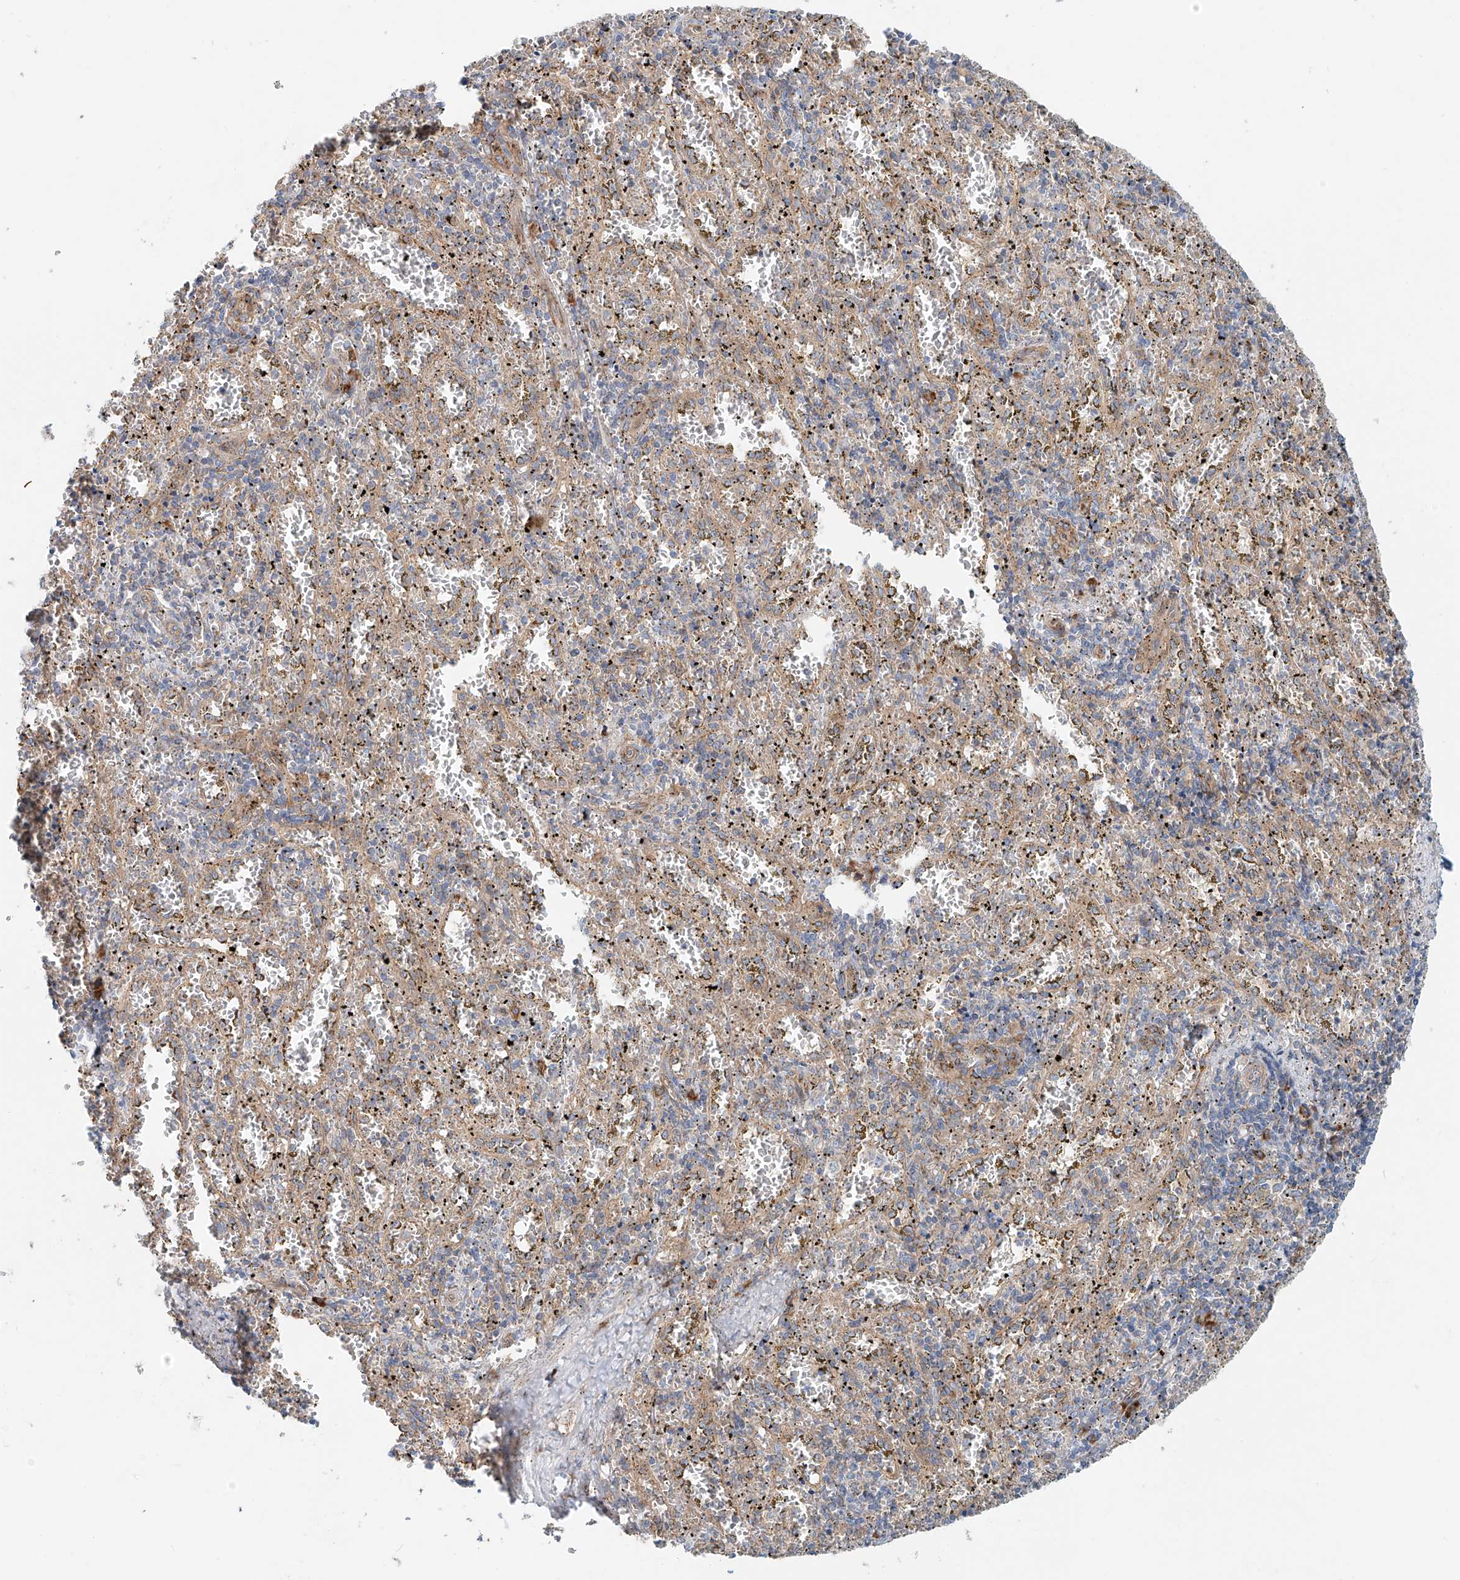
{"staining": {"intensity": "strong", "quantity": "<25%", "location": "cytoplasmic/membranous"}, "tissue": "spleen", "cell_type": "Cells in red pulp", "image_type": "normal", "snomed": [{"axis": "morphology", "description": "Normal tissue, NOS"}, {"axis": "topography", "description": "Spleen"}], "caption": "A histopathology image of human spleen stained for a protein reveals strong cytoplasmic/membranous brown staining in cells in red pulp.", "gene": "SNAP29", "patient": {"sex": "male", "age": 11}}